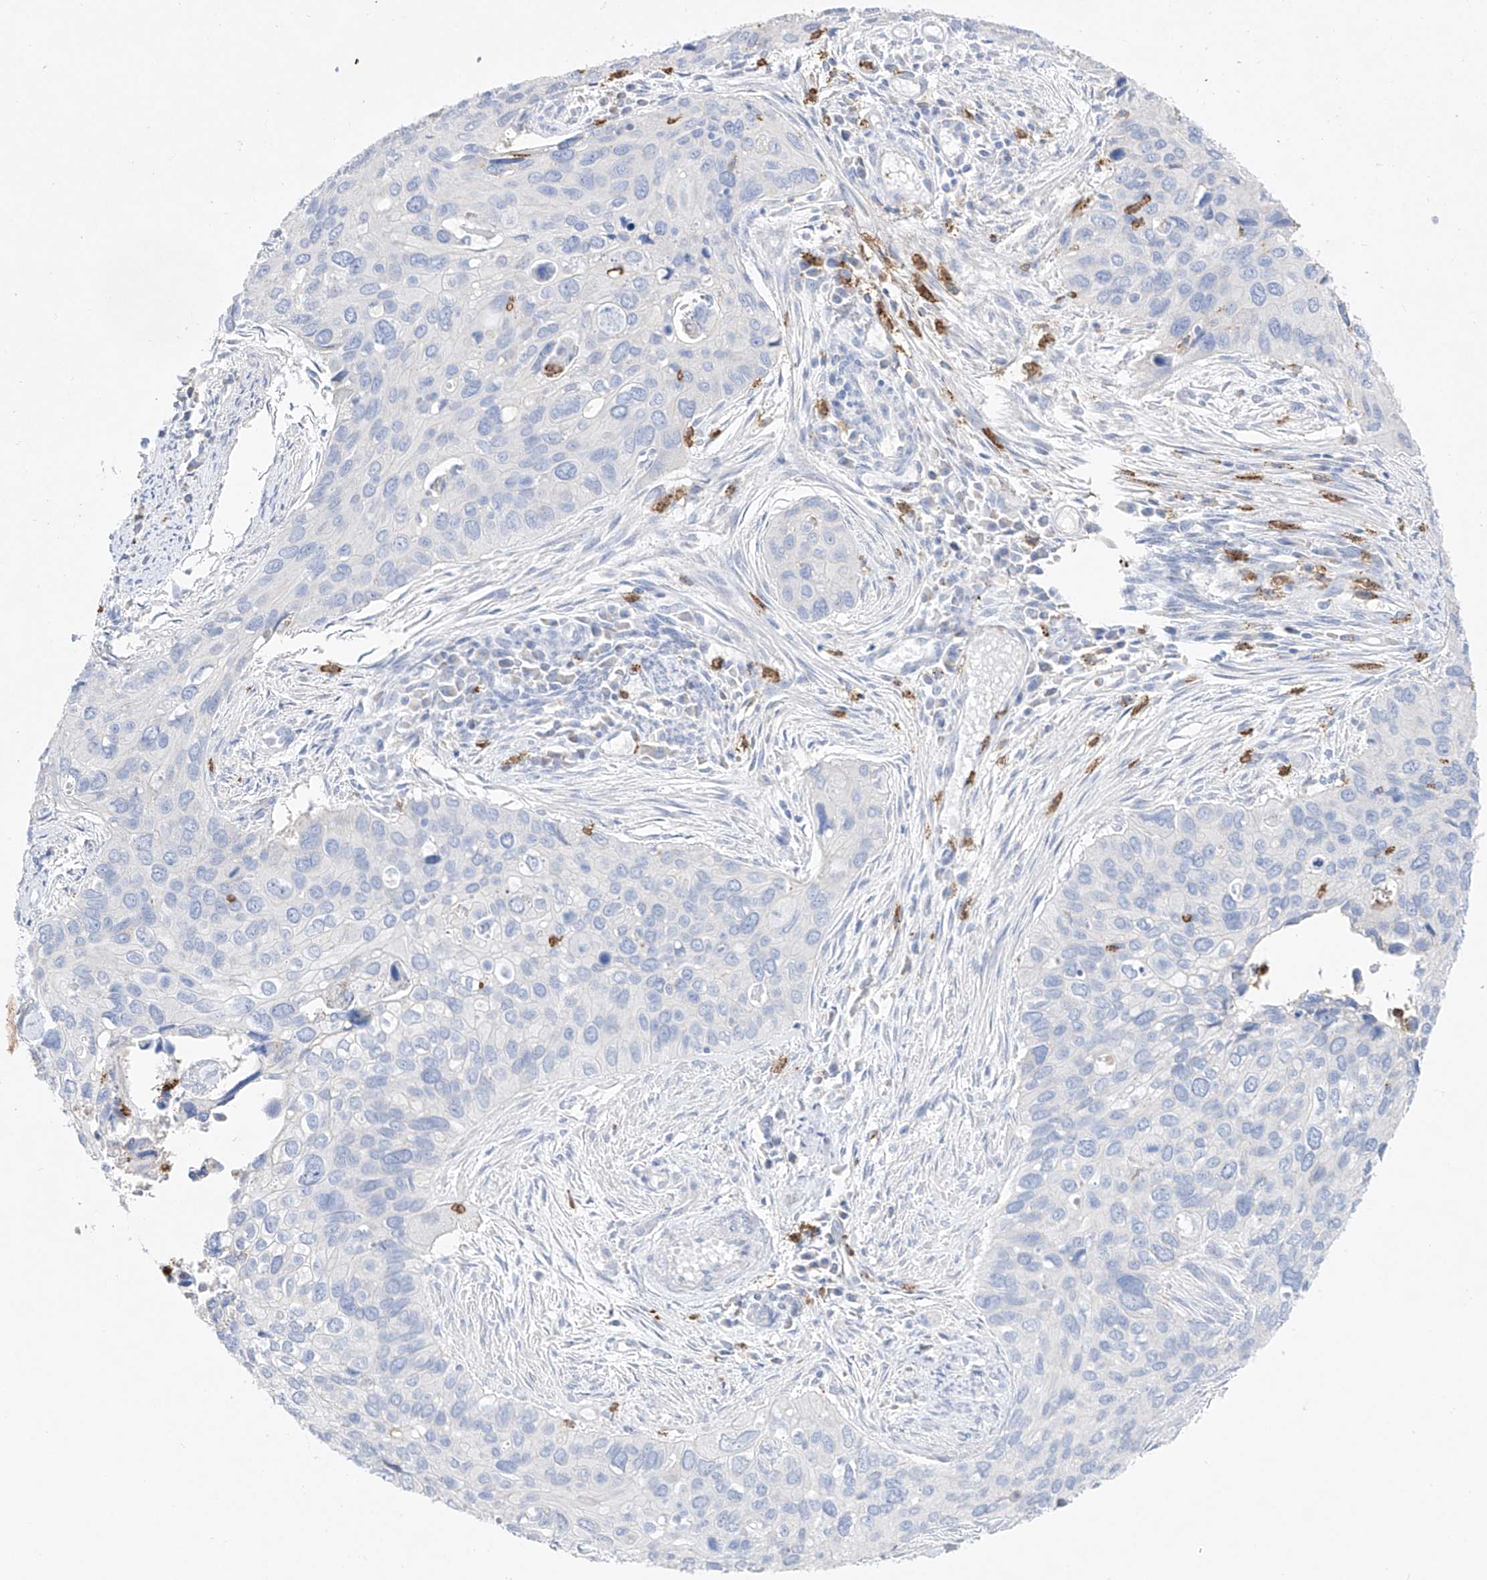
{"staining": {"intensity": "negative", "quantity": "none", "location": "none"}, "tissue": "cervical cancer", "cell_type": "Tumor cells", "image_type": "cancer", "snomed": [{"axis": "morphology", "description": "Squamous cell carcinoma, NOS"}, {"axis": "topography", "description": "Cervix"}], "caption": "This is an IHC image of cervical squamous cell carcinoma. There is no positivity in tumor cells.", "gene": "TM7SF2", "patient": {"sex": "female", "age": 55}}